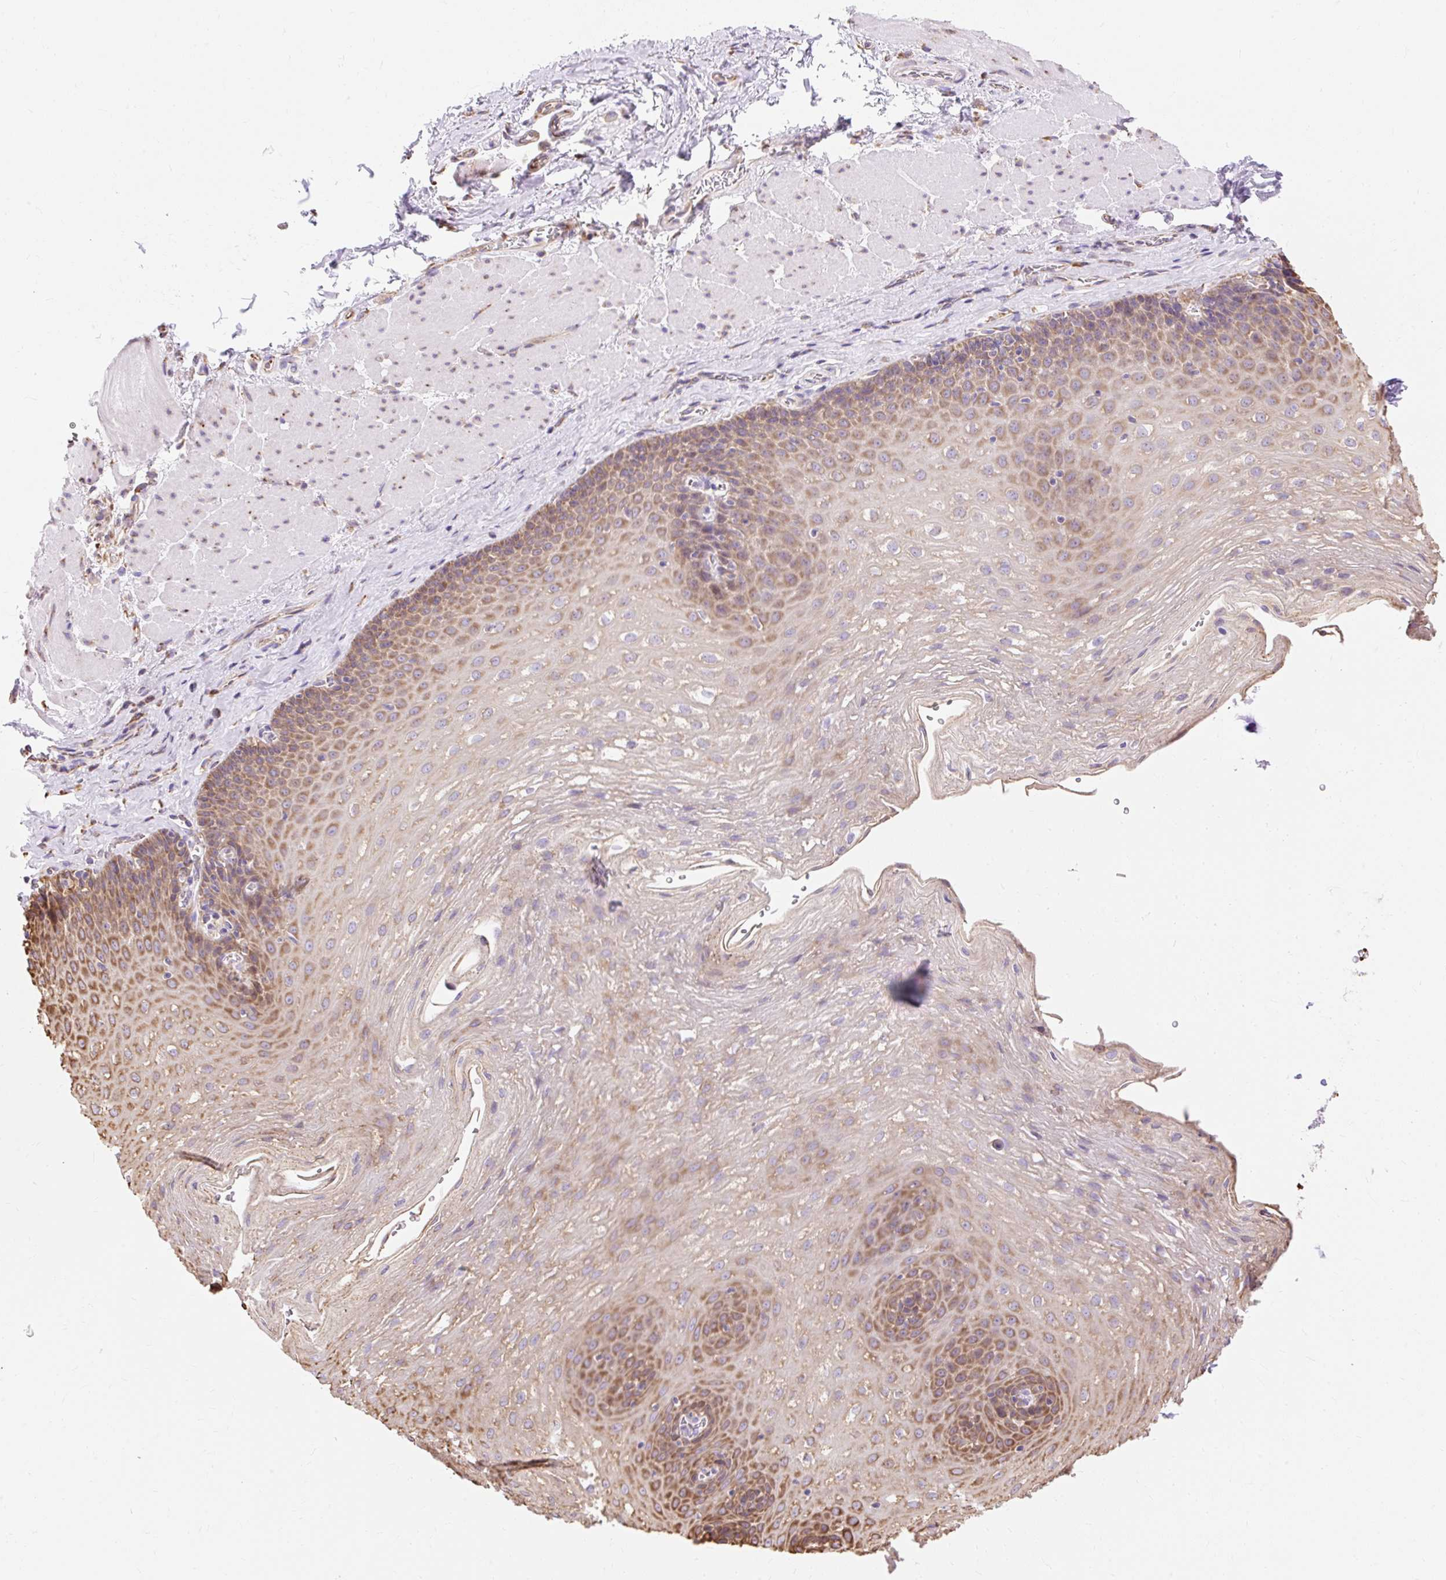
{"staining": {"intensity": "moderate", "quantity": "25%-75%", "location": "cytoplasmic/membranous"}, "tissue": "esophagus", "cell_type": "Squamous epithelial cells", "image_type": "normal", "snomed": [{"axis": "morphology", "description": "Normal tissue, NOS"}, {"axis": "topography", "description": "Esophagus"}], "caption": "Protein staining displays moderate cytoplasmic/membranous positivity in approximately 25%-75% of squamous epithelial cells in benign esophagus.", "gene": "ENSG00000260836", "patient": {"sex": "female", "age": 66}}